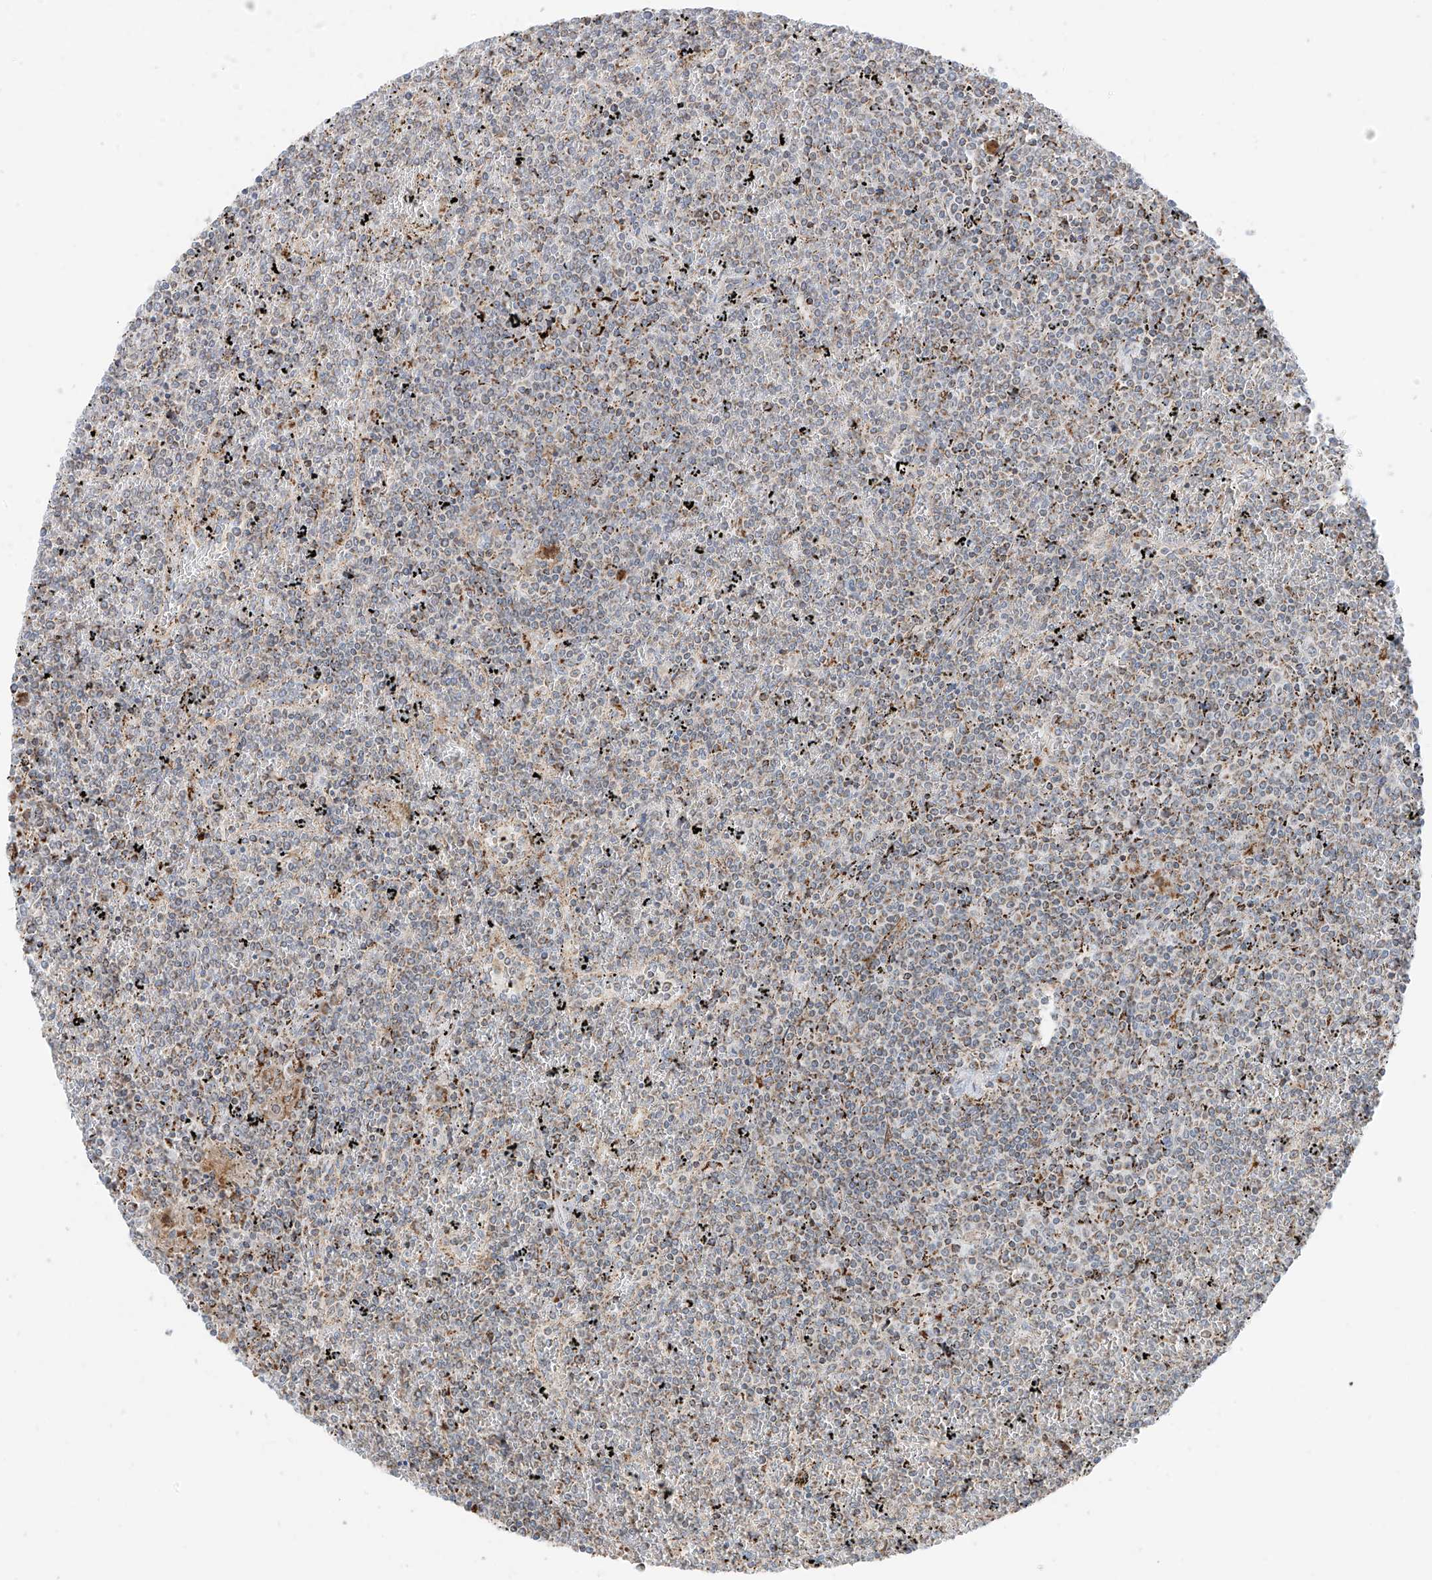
{"staining": {"intensity": "weak", "quantity": "25%-75%", "location": "cytoplasmic/membranous"}, "tissue": "lymphoma", "cell_type": "Tumor cells", "image_type": "cancer", "snomed": [{"axis": "morphology", "description": "Malignant lymphoma, non-Hodgkin's type, Low grade"}, {"axis": "topography", "description": "Spleen"}], "caption": "Protein analysis of lymphoma tissue shows weak cytoplasmic/membranous expression in about 25%-75% of tumor cells. (DAB (3,3'-diaminobenzidine) = brown stain, brightfield microscopy at high magnification).", "gene": "ETHE1", "patient": {"sex": "female", "age": 19}}